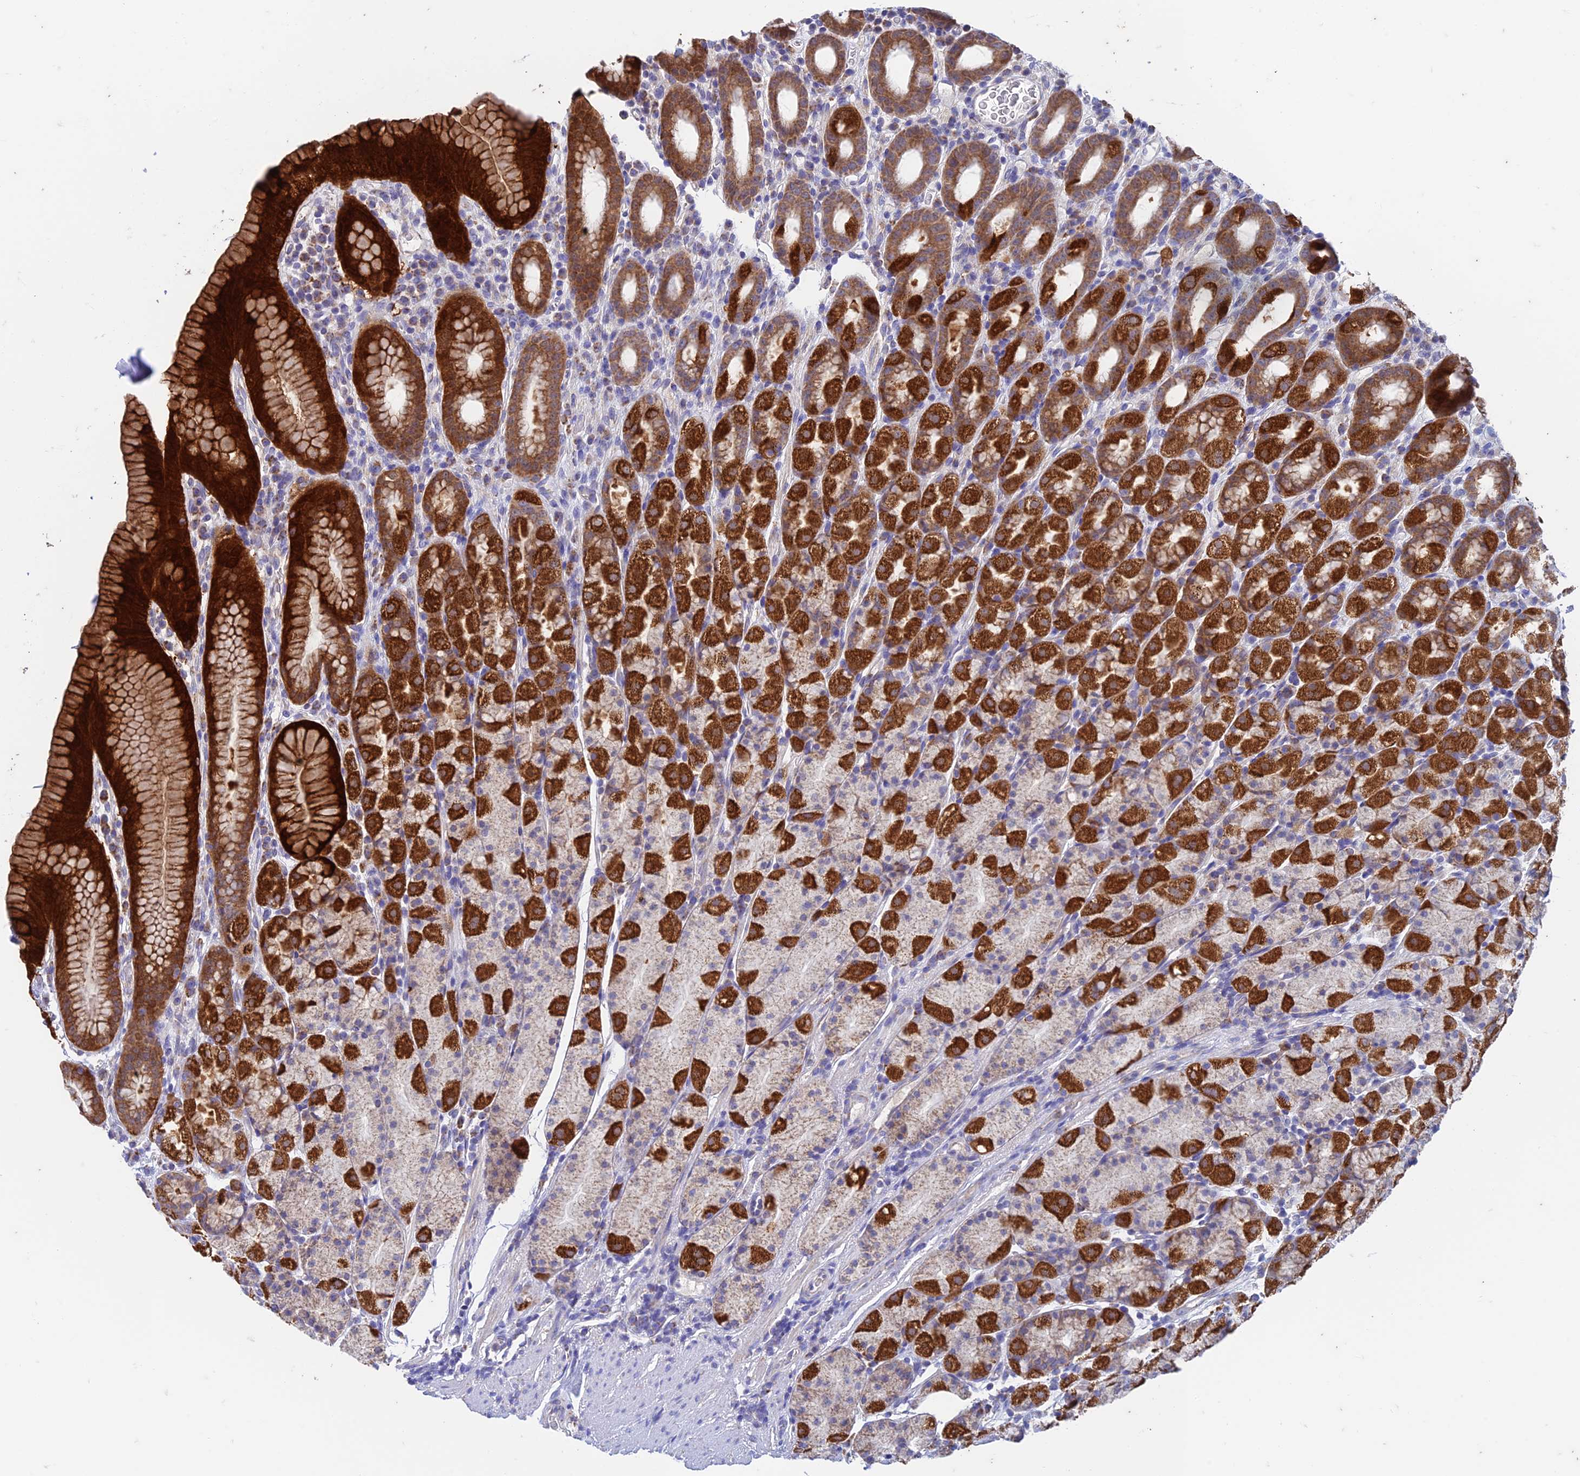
{"staining": {"intensity": "strong", "quantity": ">75%", "location": "cytoplasmic/membranous"}, "tissue": "stomach", "cell_type": "Glandular cells", "image_type": "normal", "snomed": [{"axis": "morphology", "description": "Normal tissue, NOS"}, {"axis": "topography", "description": "Stomach, upper"}, {"axis": "topography", "description": "Stomach, lower"}, {"axis": "topography", "description": "Small intestine"}], "caption": "There is high levels of strong cytoplasmic/membranous expression in glandular cells of unremarkable stomach, as demonstrated by immunohistochemical staining (brown color).", "gene": "ZNF181", "patient": {"sex": "male", "age": 68}}